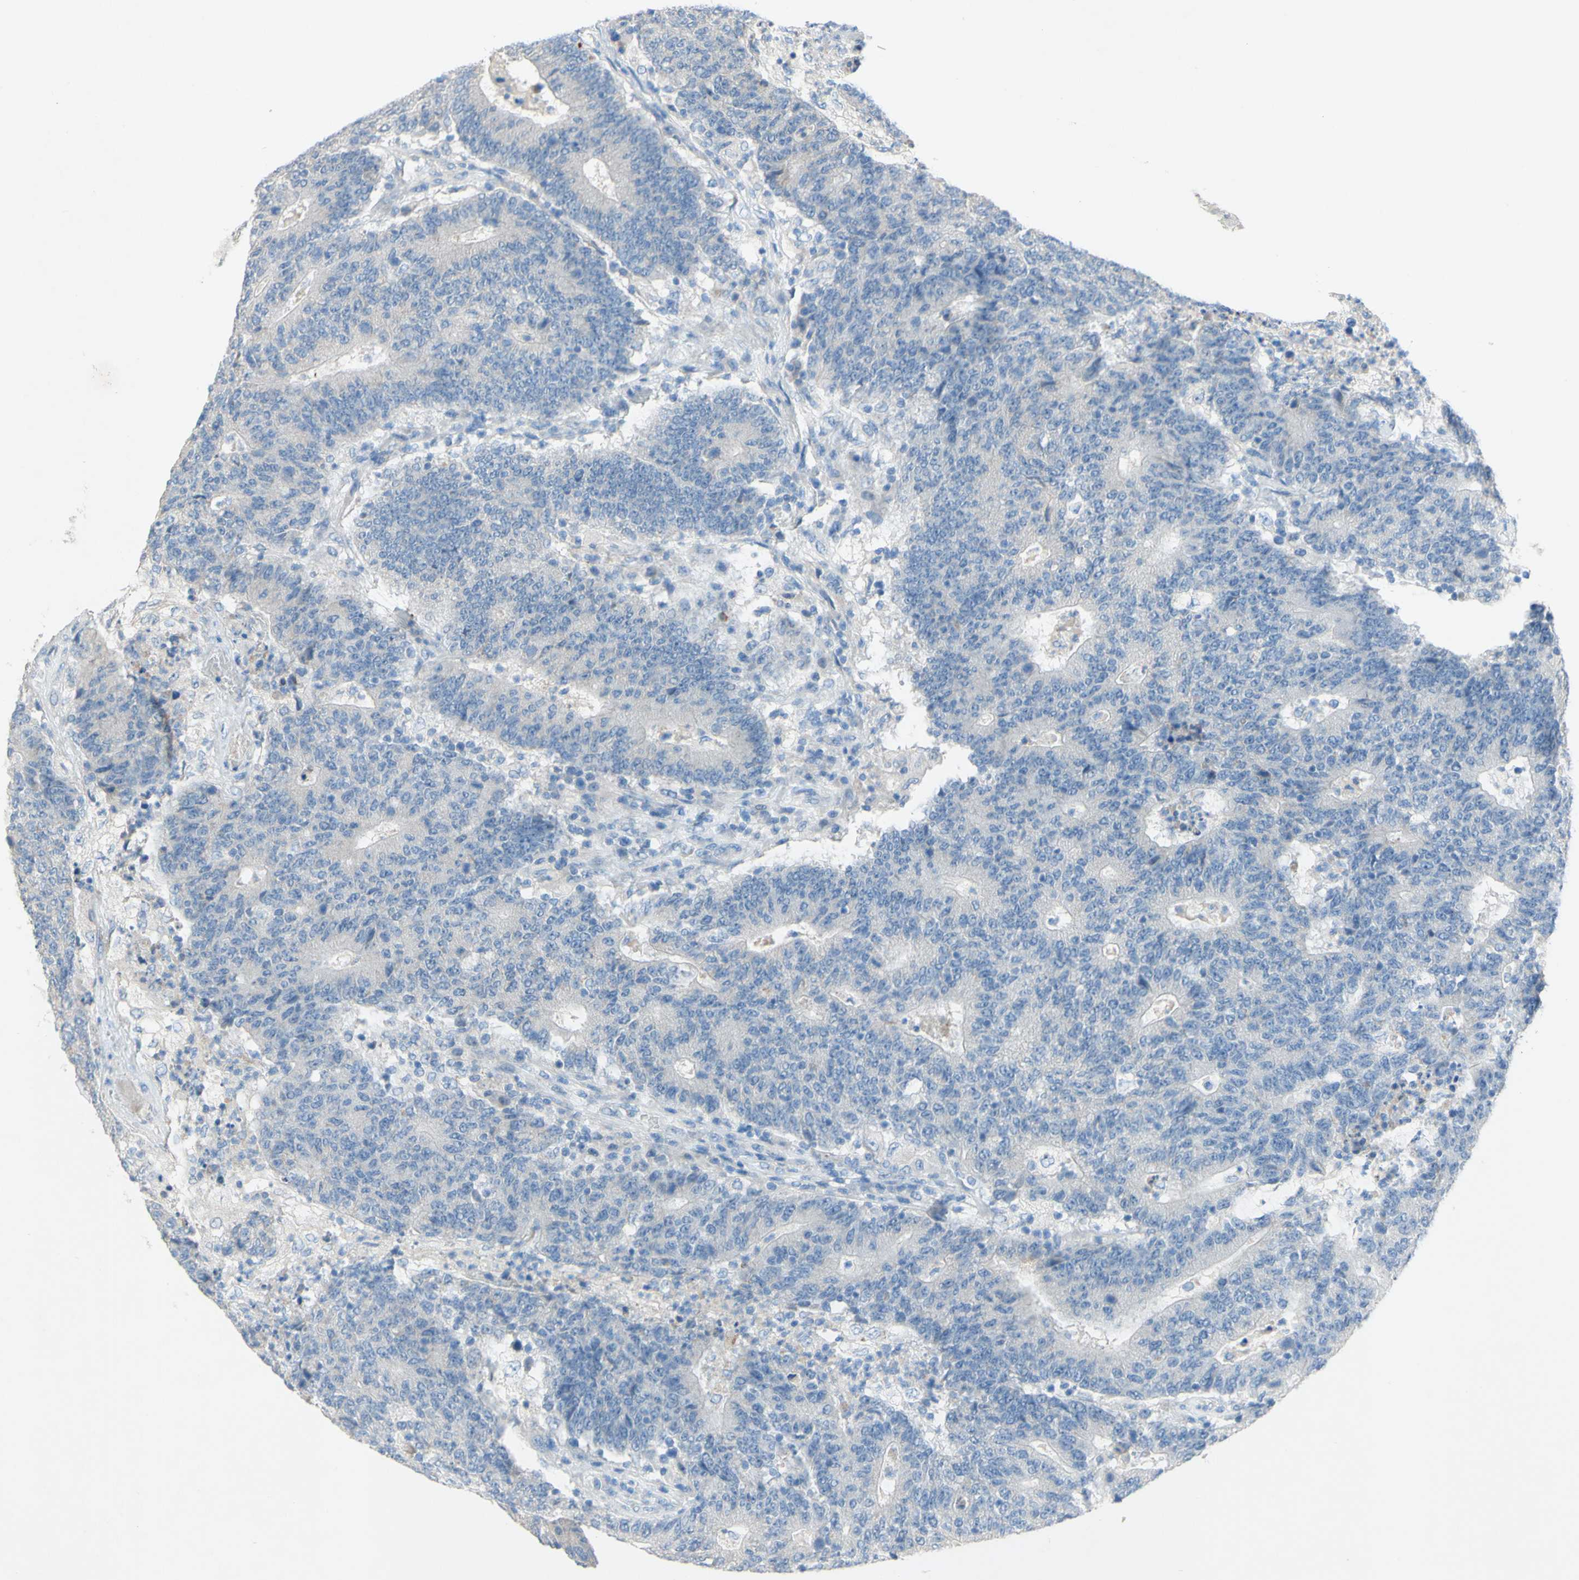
{"staining": {"intensity": "negative", "quantity": "none", "location": "none"}, "tissue": "colorectal cancer", "cell_type": "Tumor cells", "image_type": "cancer", "snomed": [{"axis": "morphology", "description": "Normal tissue, NOS"}, {"axis": "morphology", "description": "Adenocarcinoma, NOS"}, {"axis": "topography", "description": "Colon"}], "caption": "The immunohistochemistry histopathology image has no significant staining in tumor cells of adenocarcinoma (colorectal) tissue.", "gene": "ACADL", "patient": {"sex": "female", "age": 75}}